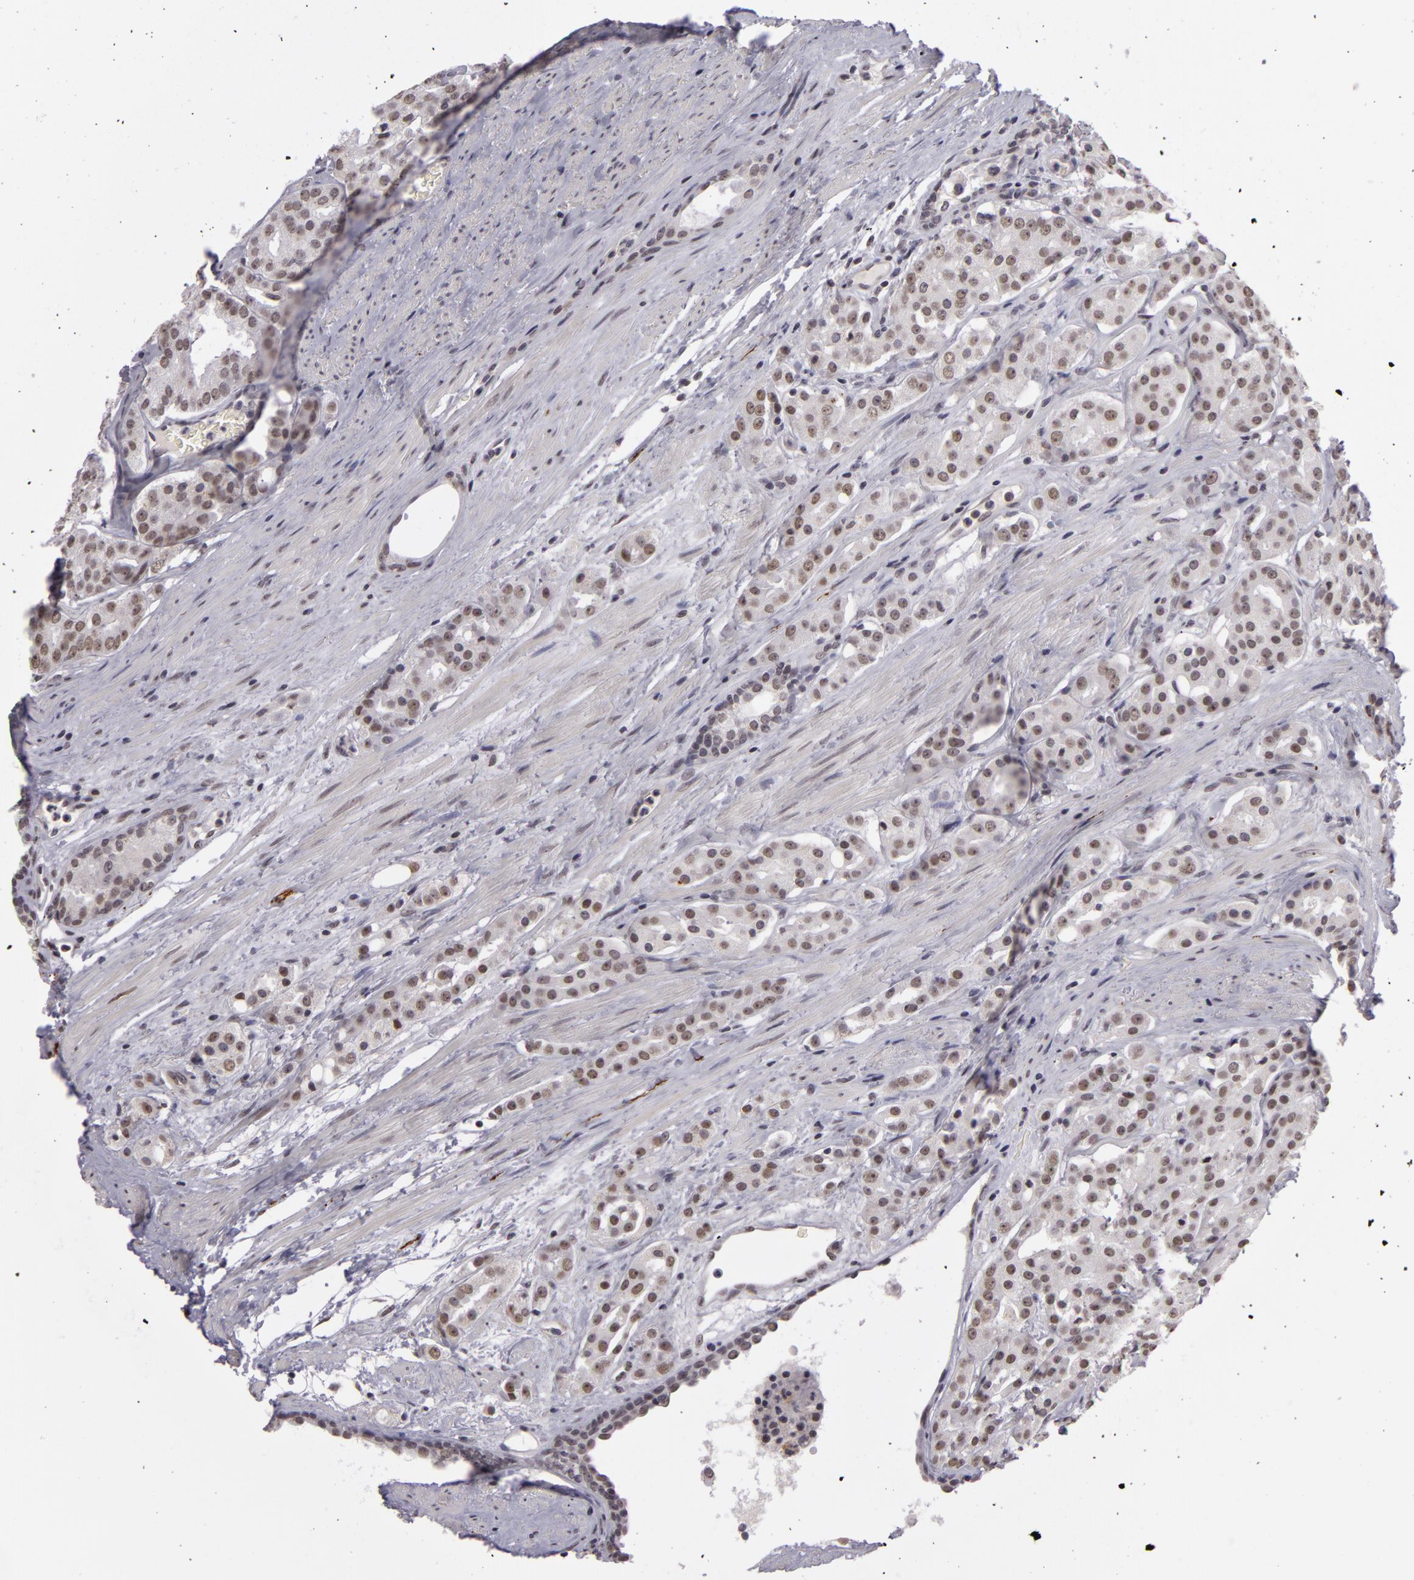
{"staining": {"intensity": "weak", "quantity": "<25%", "location": "nuclear"}, "tissue": "prostate cancer", "cell_type": "Tumor cells", "image_type": "cancer", "snomed": [{"axis": "morphology", "description": "Adenocarcinoma, High grade"}, {"axis": "topography", "description": "Prostate"}], "caption": "Prostate cancer was stained to show a protein in brown. There is no significant positivity in tumor cells.", "gene": "RRP7A", "patient": {"sex": "male", "age": 64}}